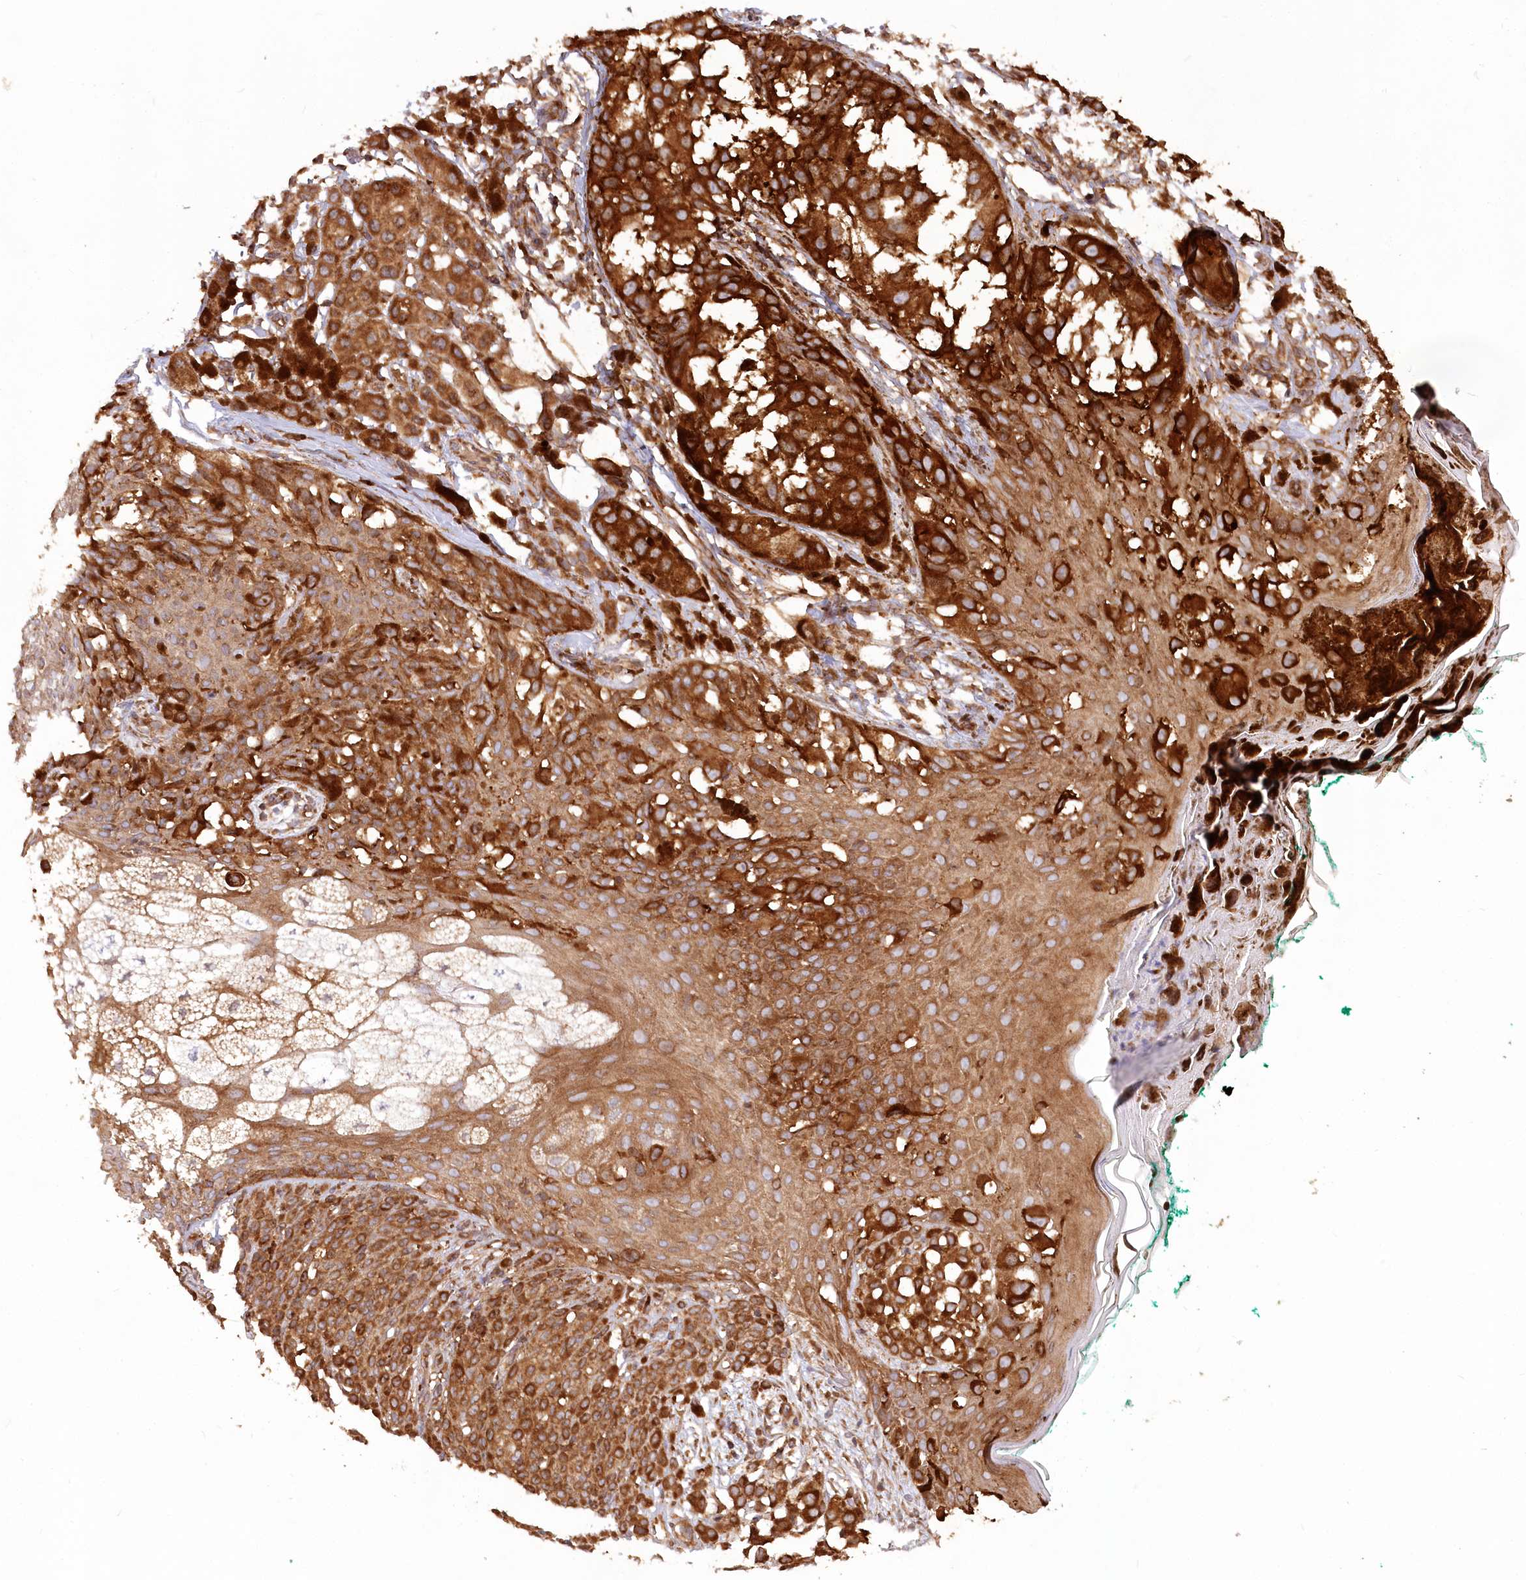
{"staining": {"intensity": "strong", "quantity": ">75%", "location": "cytoplasmic/membranous"}, "tissue": "melanoma", "cell_type": "Tumor cells", "image_type": "cancer", "snomed": [{"axis": "morphology", "description": "Malignant melanoma, NOS"}, {"axis": "topography", "description": "Skin of leg"}], "caption": "Protein staining displays strong cytoplasmic/membranous staining in approximately >75% of tumor cells in malignant melanoma.", "gene": "PAIP2", "patient": {"sex": "female", "age": 72}}